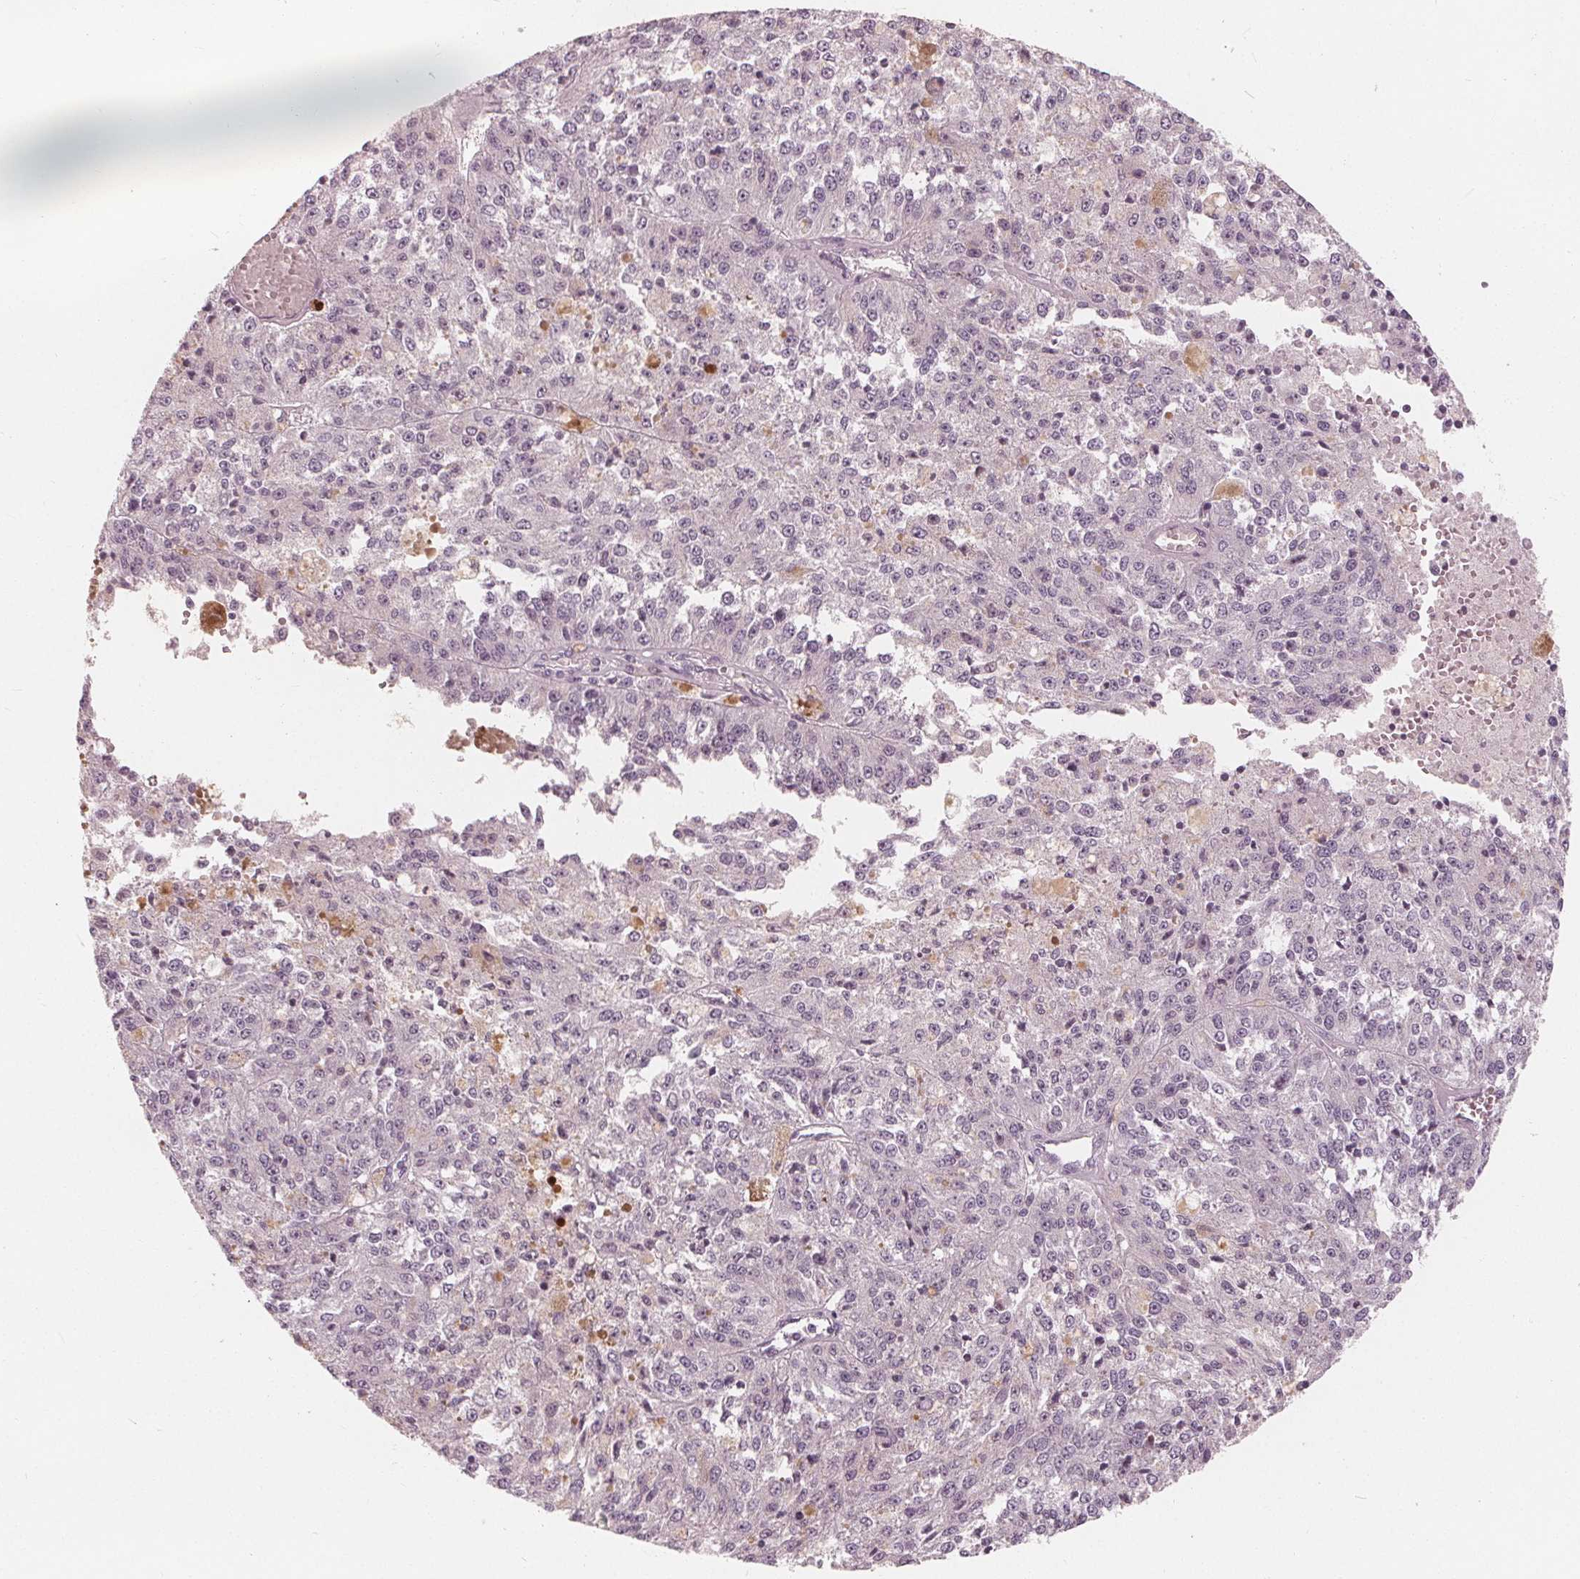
{"staining": {"intensity": "negative", "quantity": "none", "location": "none"}, "tissue": "melanoma", "cell_type": "Tumor cells", "image_type": "cancer", "snomed": [{"axis": "morphology", "description": "Malignant melanoma, Metastatic site"}, {"axis": "topography", "description": "Lymph node"}], "caption": "The immunohistochemistry (IHC) image has no significant staining in tumor cells of melanoma tissue.", "gene": "SAT2", "patient": {"sex": "female", "age": 64}}